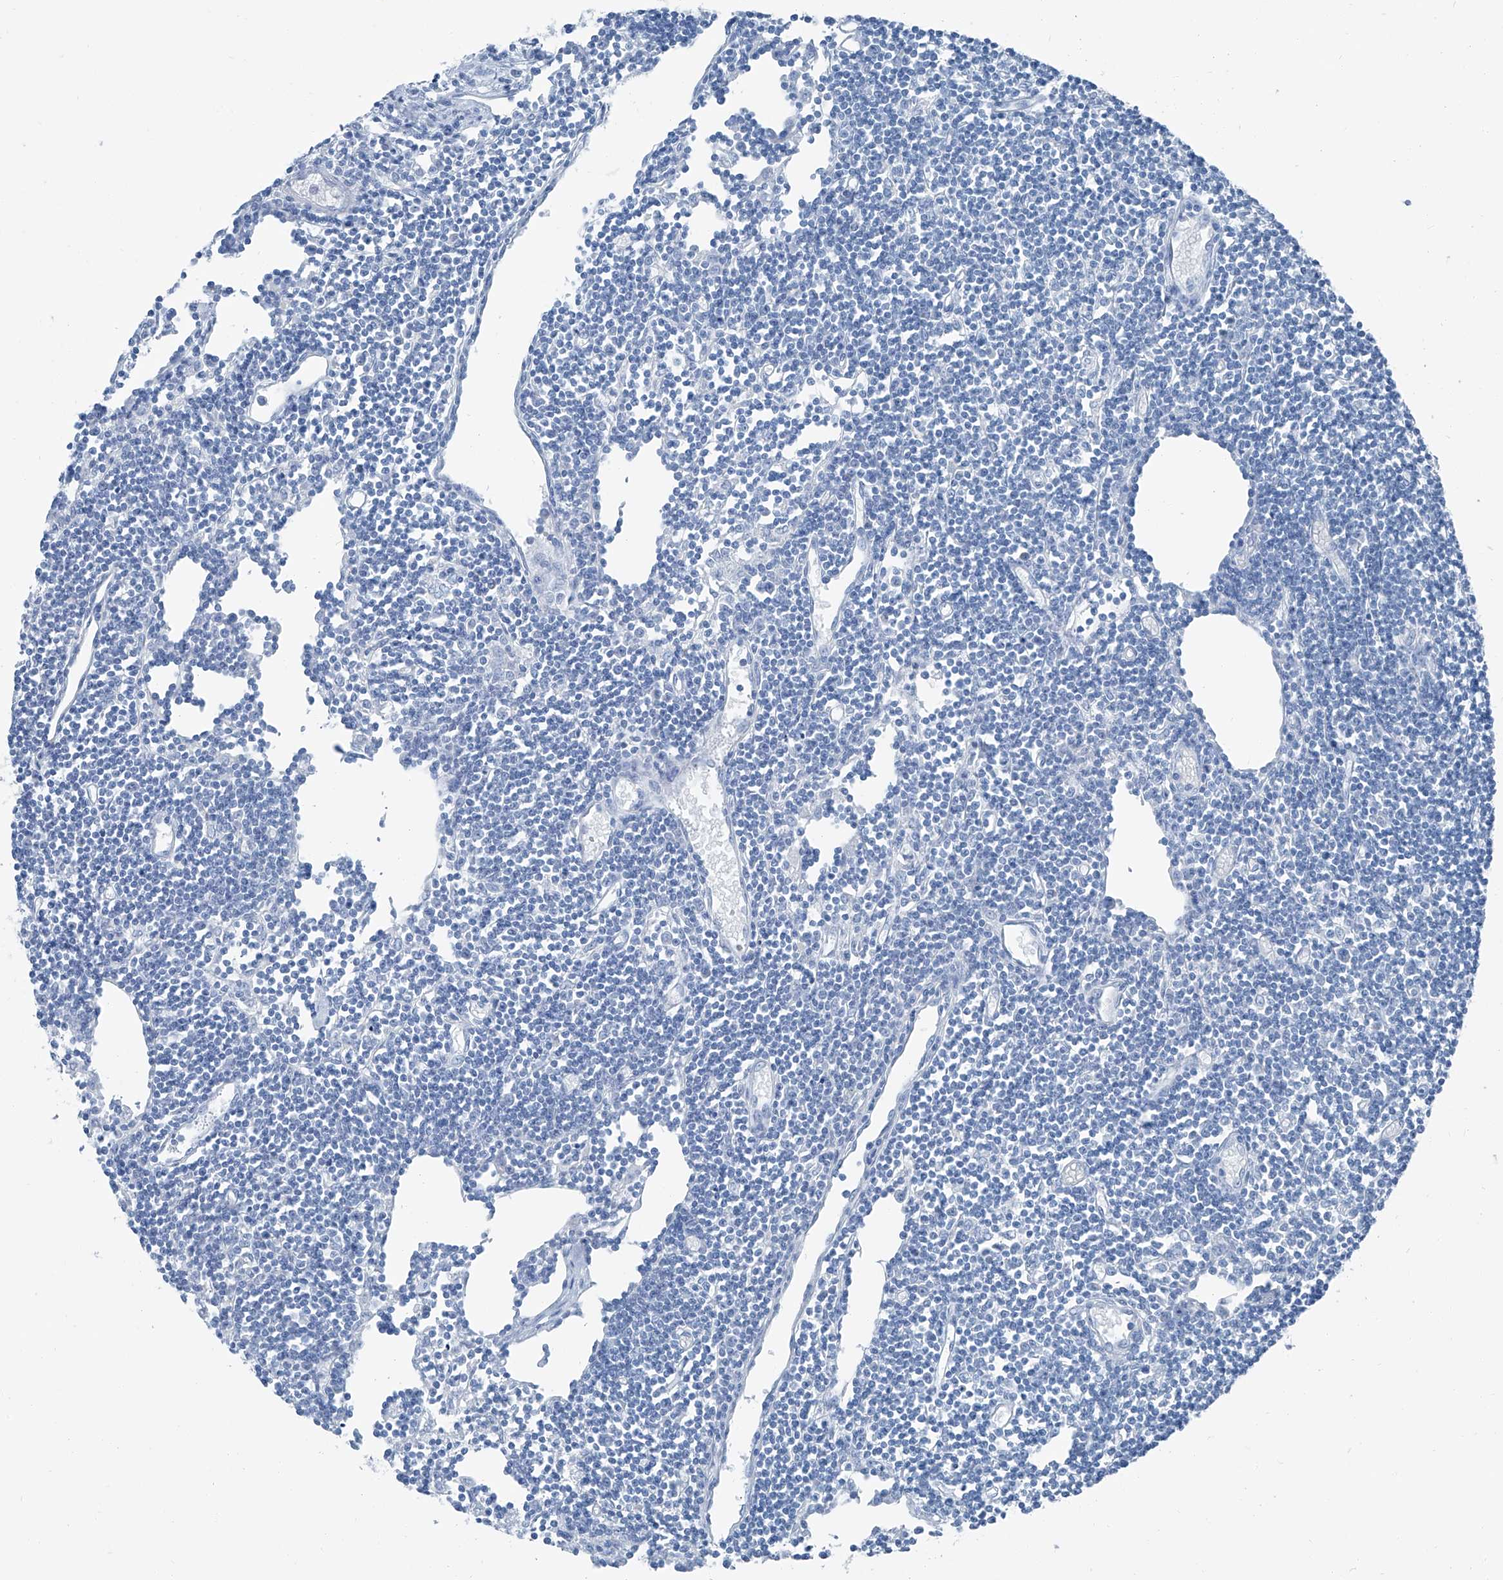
{"staining": {"intensity": "negative", "quantity": "none", "location": "none"}, "tissue": "lymph node", "cell_type": "Germinal center cells", "image_type": "normal", "snomed": [{"axis": "morphology", "description": "Normal tissue, NOS"}, {"axis": "topography", "description": "Lymph node"}], "caption": "This is an immunohistochemistry (IHC) photomicrograph of benign human lymph node. There is no positivity in germinal center cells.", "gene": "RGN", "patient": {"sex": "female", "age": 11}}